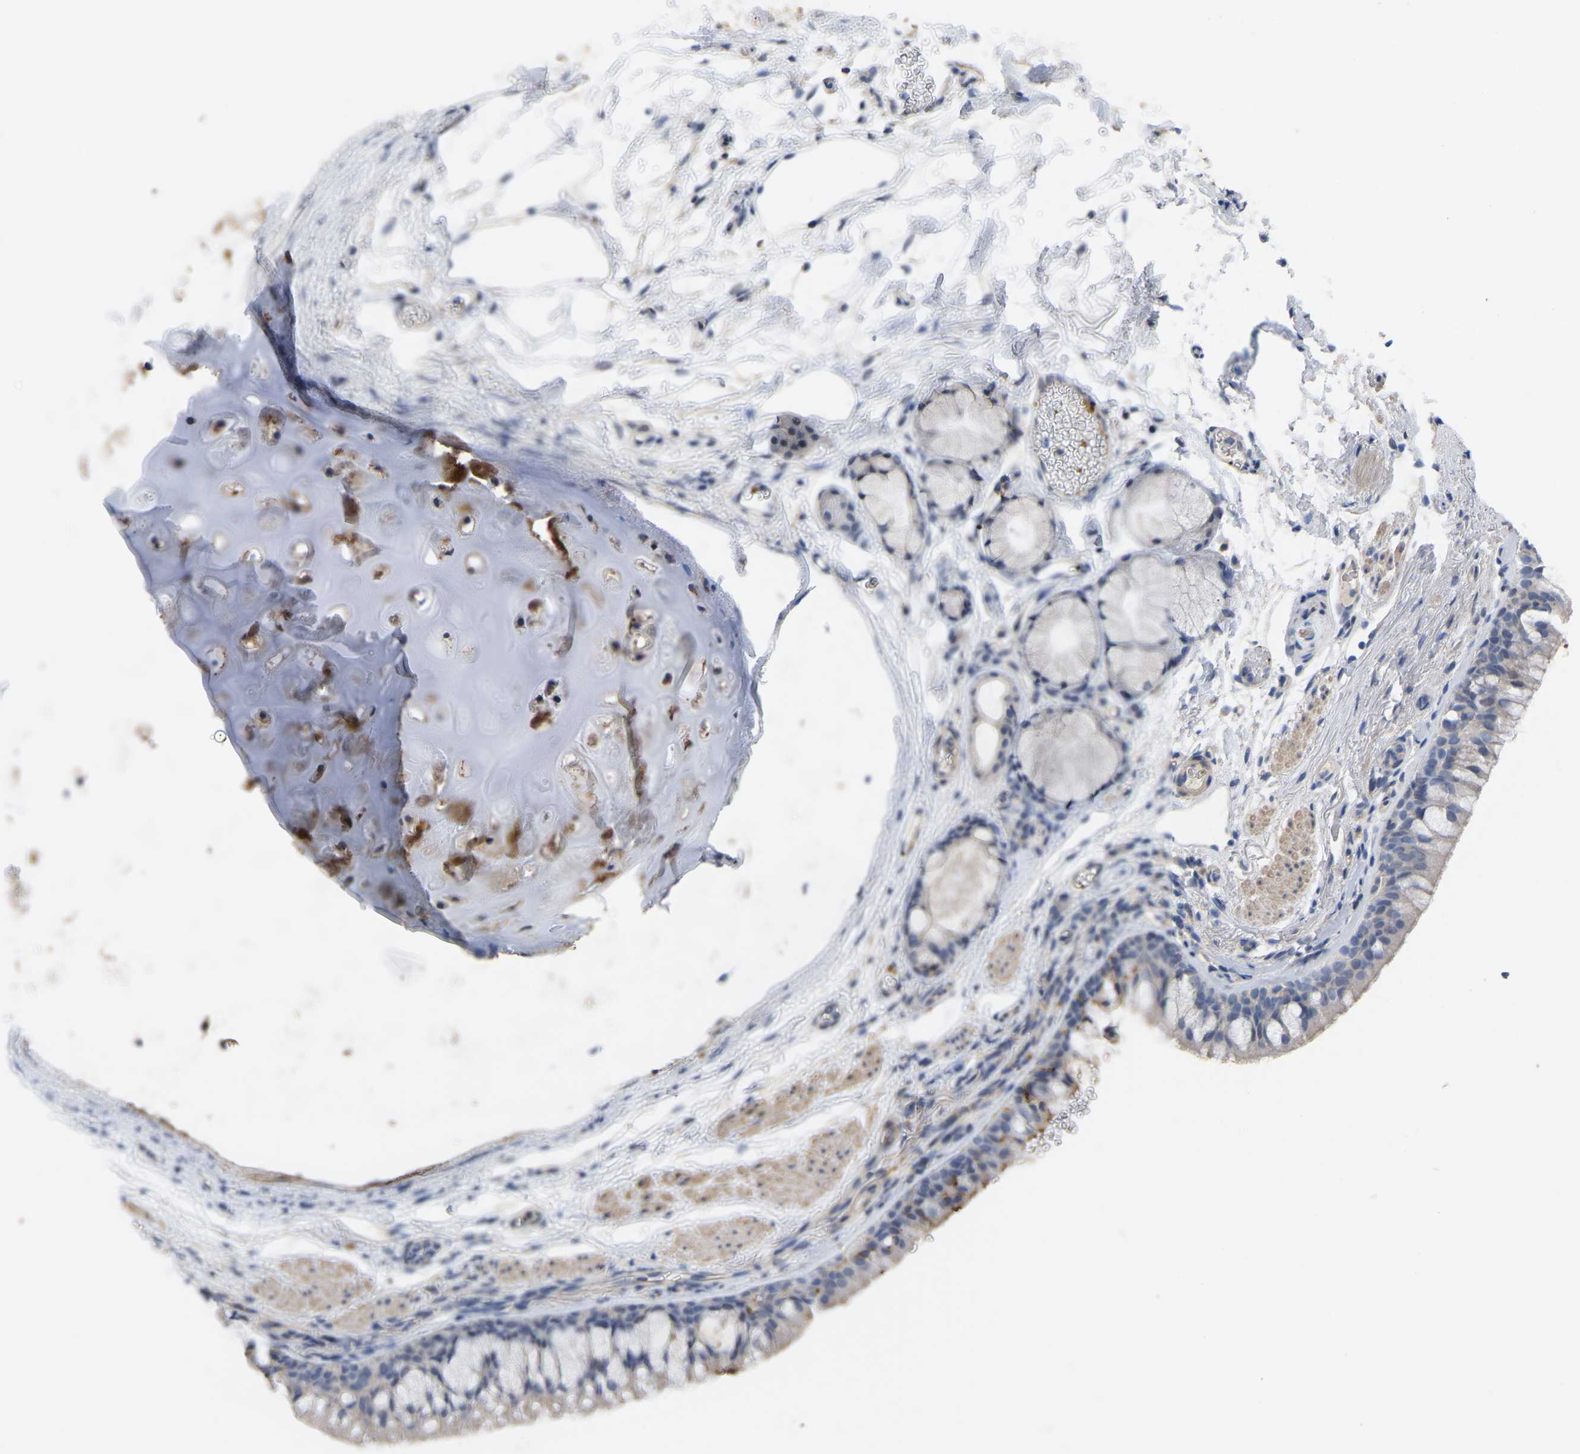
{"staining": {"intensity": "moderate", "quantity": "25%-75%", "location": "cytoplasmic/membranous"}, "tissue": "bronchus", "cell_type": "Respiratory epithelial cells", "image_type": "normal", "snomed": [{"axis": "morphology", "description": "Normal tissue, NOS"}, {"axis": "topography", "description": "Cartilage tissue"}, {"axis": "topography", "description": "Bronchus"}], "caption": "Immunohistochemistry (IHC) (DAB (3,3'-diaminobenzidine)) staining of benign bronchus demonstrates moderate cytoplasmic/membranous protein staining in approximately 25%-75% of respiratory epithelial cells.", "gene": "ZNF449", "patient": {"sex": "female", "age": 53}}